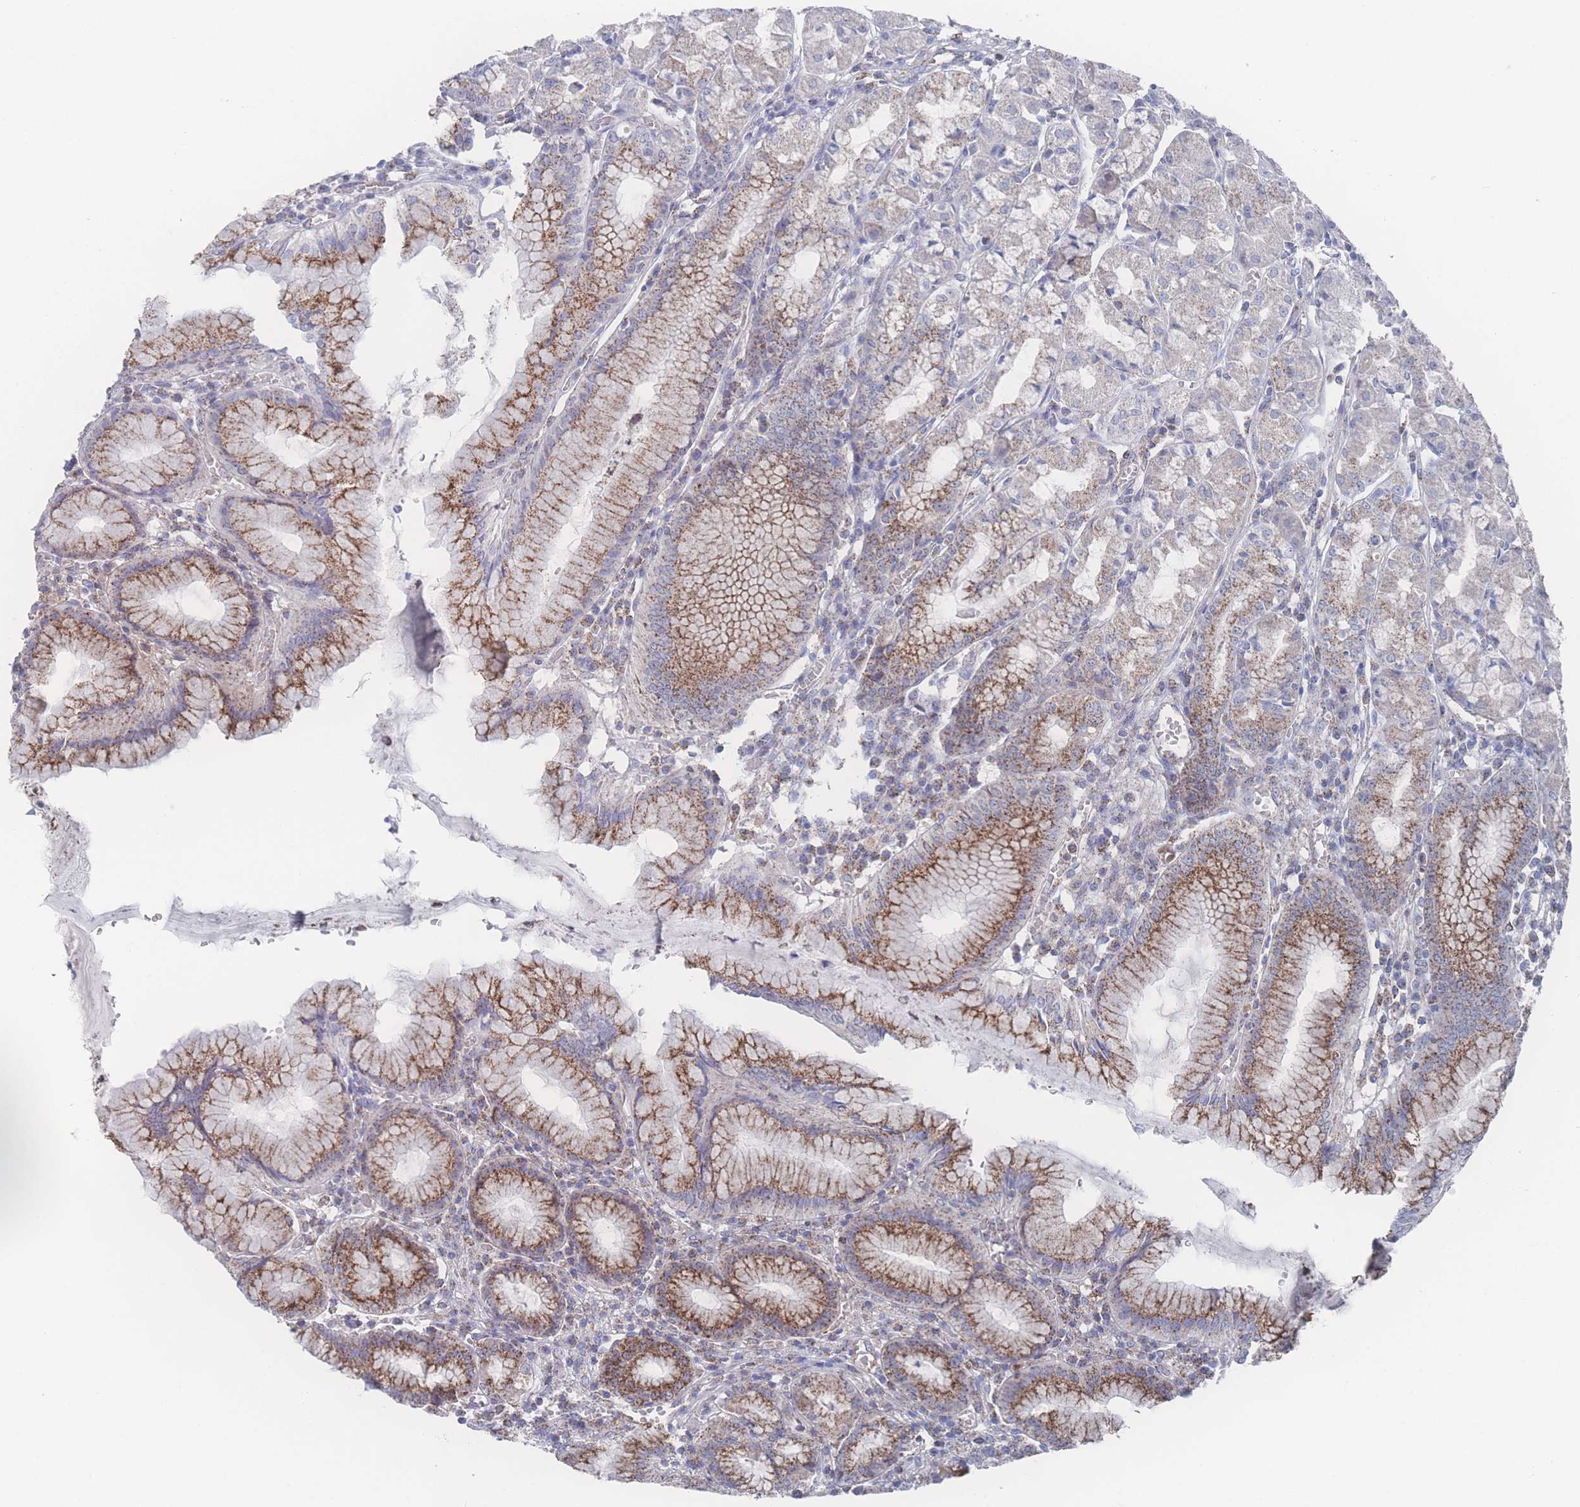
{"staining": {"intensity": "strong", "quantity": "25%-75%", "location": "cytoplasmic/membranous"}, "tissue": "stomach", "cell_type": "Glandular cells", "image_type": "normal", "snomed": [{"axis": "morphology", "description": "Normal tissue, NOS"}, {"axis": "topography", "description": "Stomach"}], "caption": "Brown immunohistochemical staining in unremarkable human stomach shows strong cytoplasmic/membranous positivity in approximately 25%-75% of glandular cells. Nuclei are stained in blue.", "gene": "PEX14", "patient": {"sex": "male", "age": 55}}